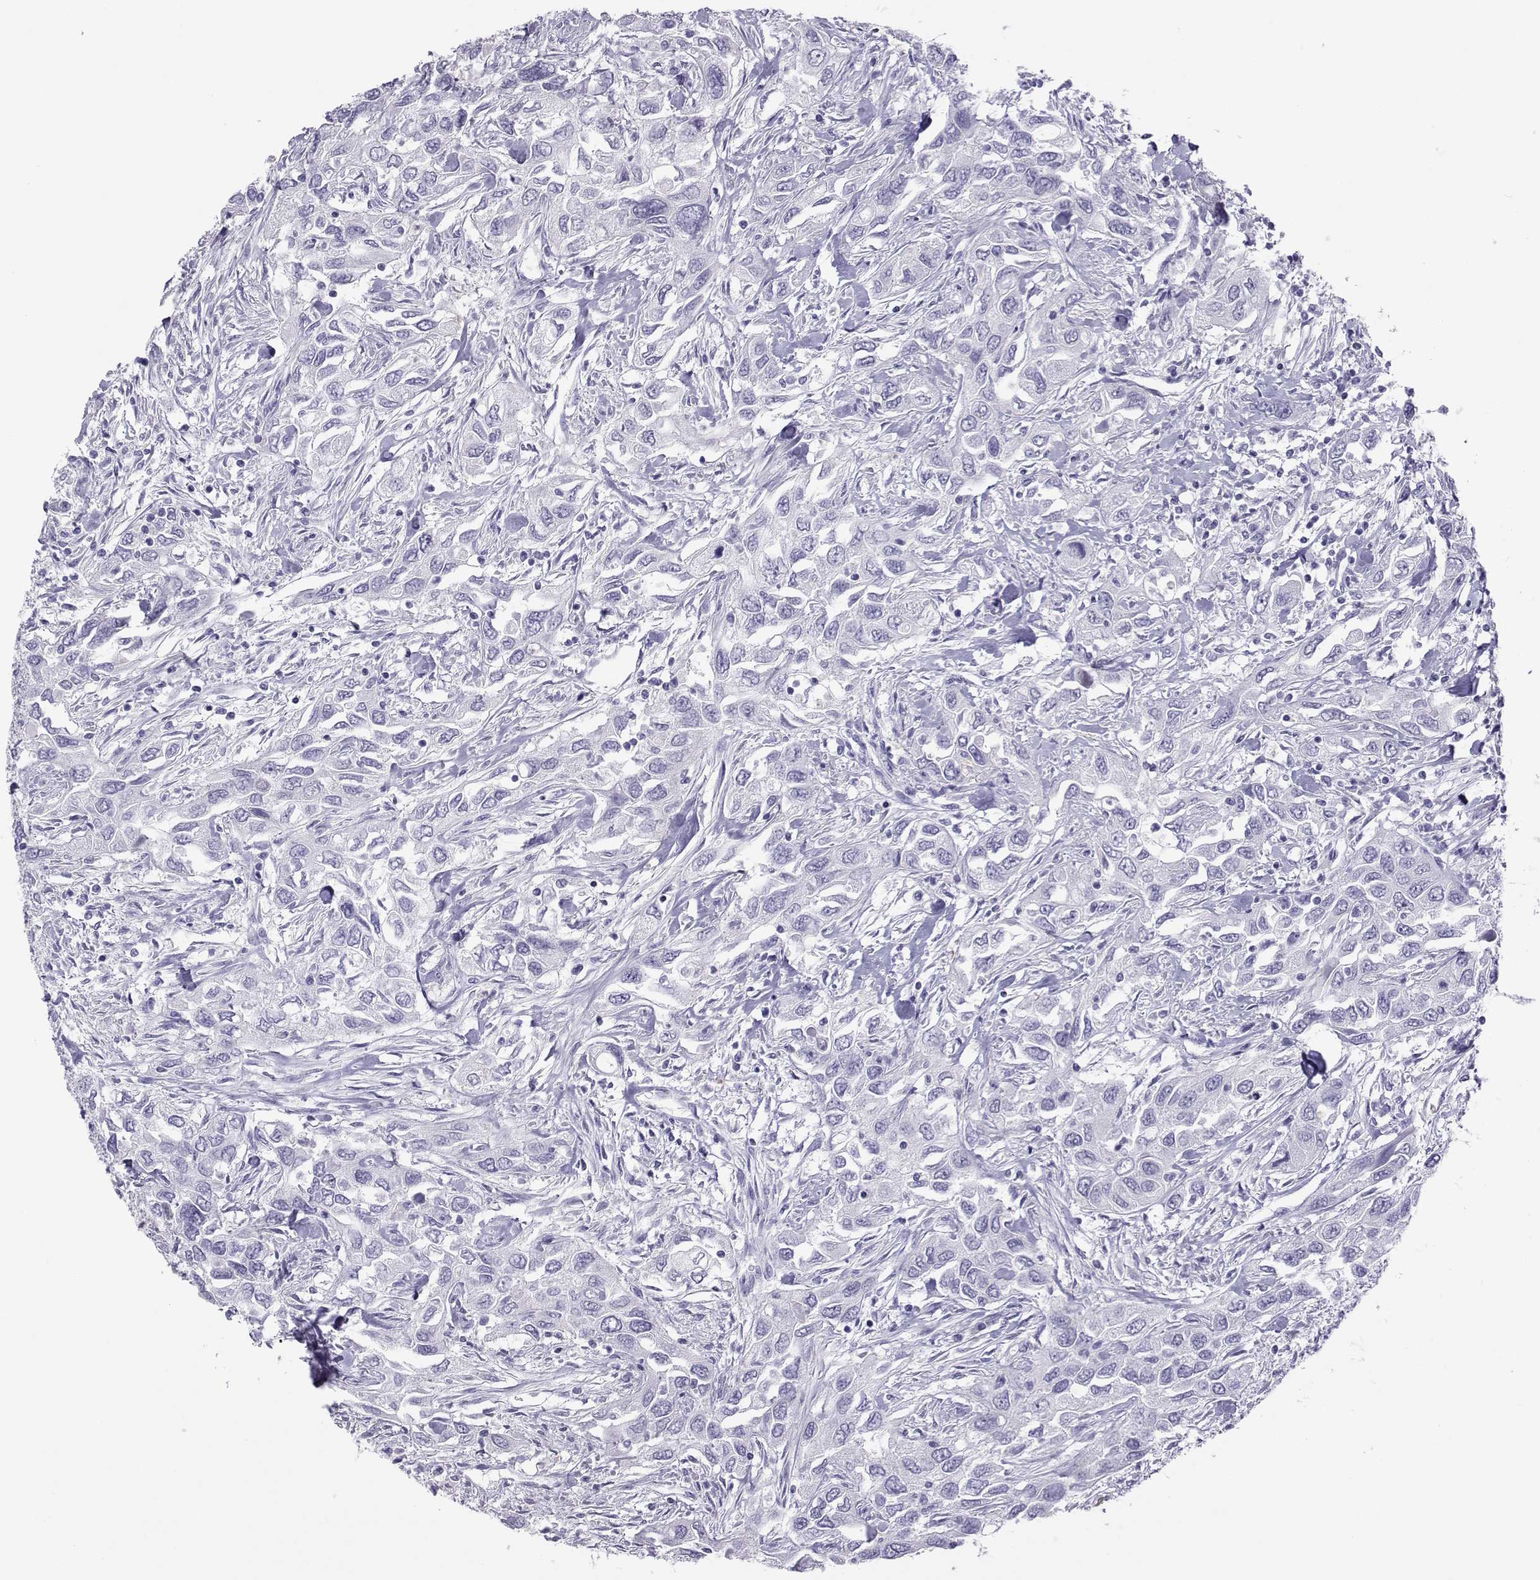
{"staining": {"intensity": "negative", "quantity": "none", "location": "none"}, "tissue": "urothelial cancer", "cell_type": "Tumor cells", "image_type": "cancer", "snomed": [{"axis": "morphology", "description": "Urothelial carcinoma, High grade"}, {"axis": "topography", "description": "Urinary bladder"}], "caption": "This is an immunohistochemistry image of human urothelial carcinoma (high-grade). There is no staining in tumor cells.", "gene": "TRPM7", "patient": {"sex": "male", "age": 76}}